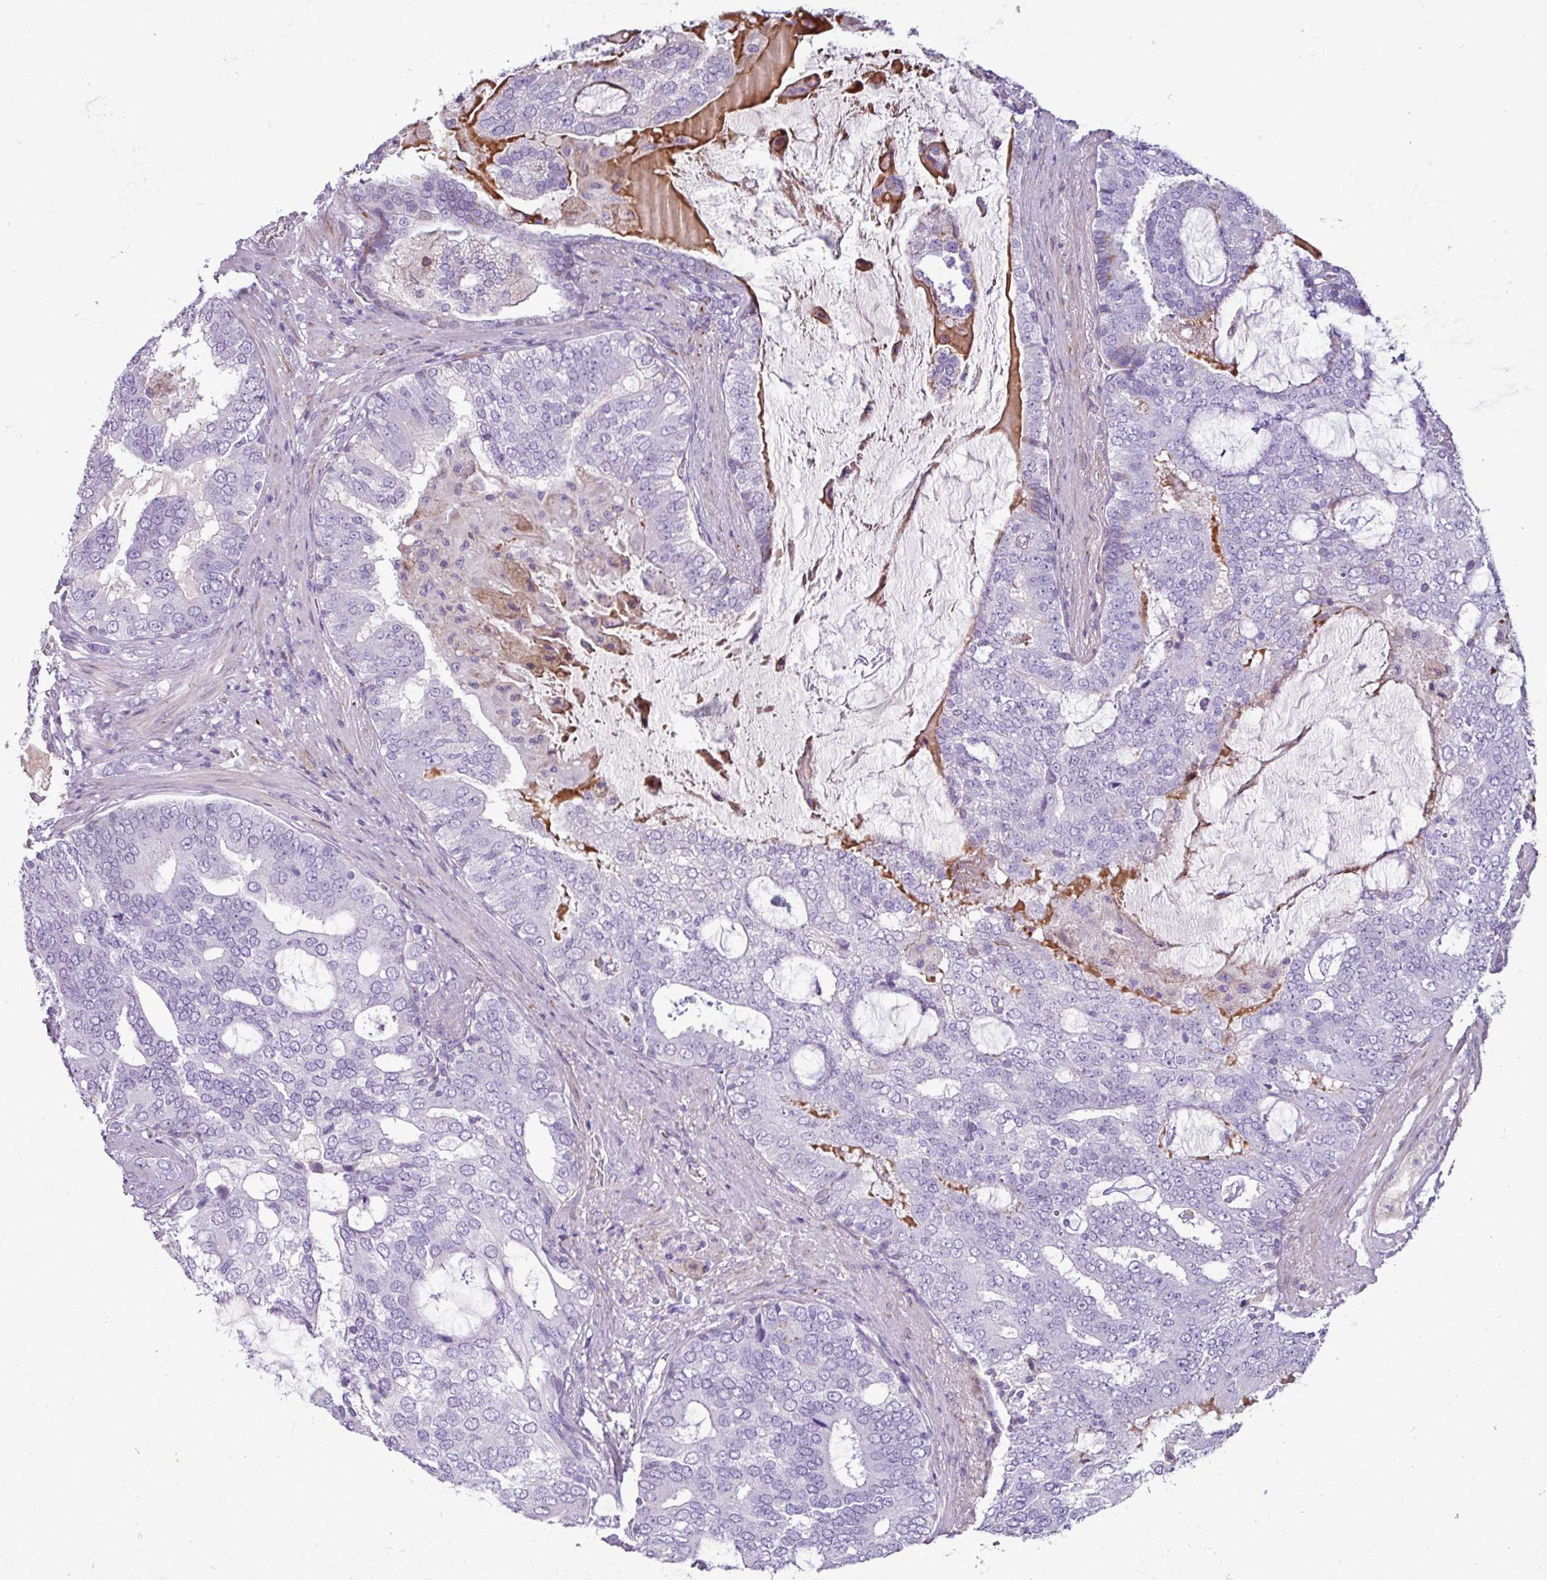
{"staining": {"intensity": "negative", "quantity": "none", "location": "none"}, "tissue": "prostate cancer", "cell_type": "Tumor cells", "image_type": "cancer", "snomed": [{"axis": "morphology", "description": "Adenocarcinoma, High grade"}, {"axis": "topography", "description": "Prostate"}], "caption": "The image demonstrates no significant expression in tumor cells of prostate adenocarcinoma (high-grade).", "gene": "PPP1R35", "patient": {"sex": "male", "age": 55}}